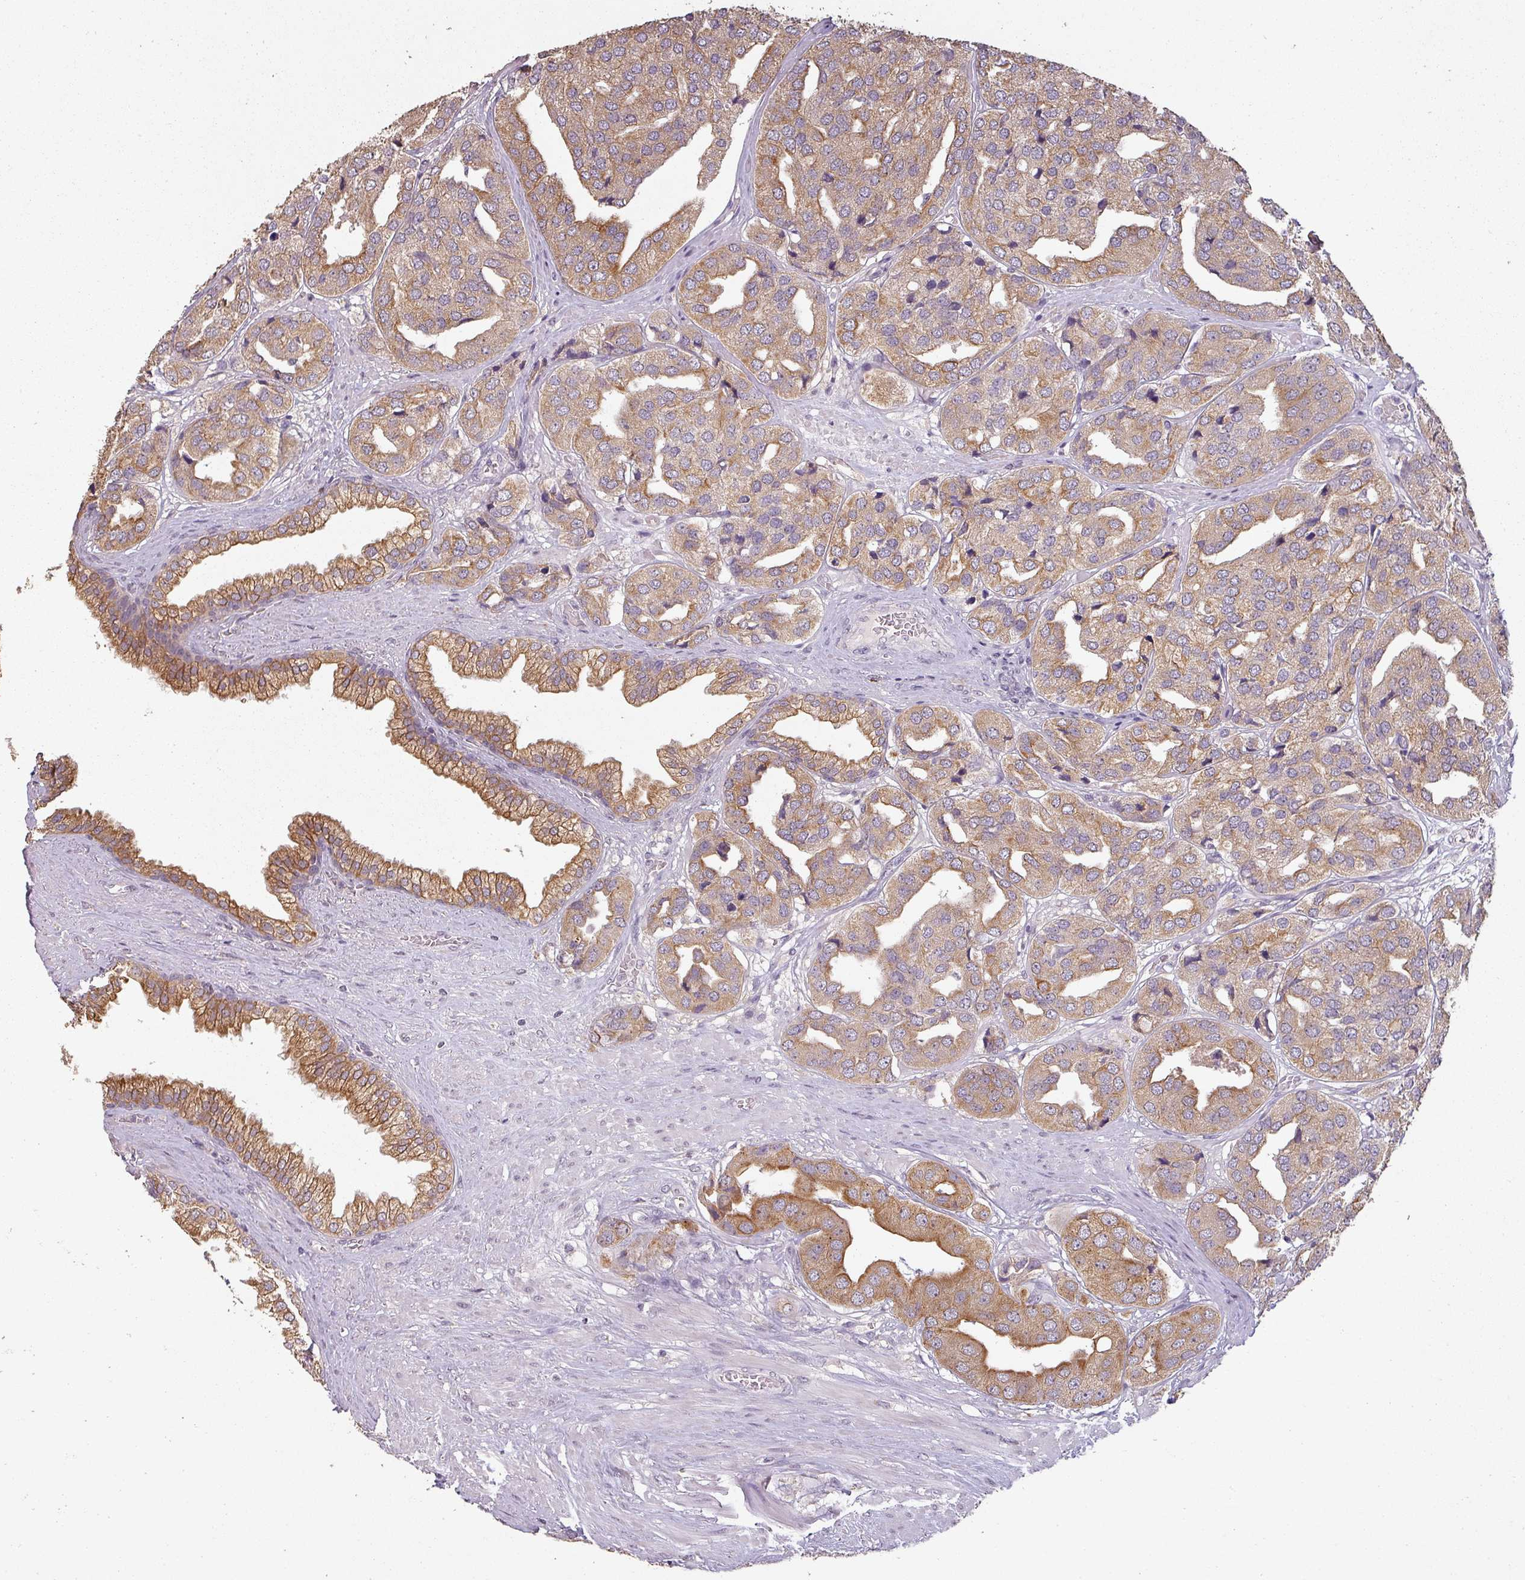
{"staining": {"intensity": "moderate", "quantity": ">75%", "location": "cytoplasmic/membranous"}, "tissue": "prostate cancer", "cell_type": "Tumor cells", "image_type": "cancer", "snomed": [{"axis": "morphology", "description": "Adenocarcinoma, High grade"}, {"axis": "topography", "description": "Prostate"}], "caption": "IHC photomicrograph of neoplastic tissue: human prostate cancer stained using immunohistochemistry reveals medium levels of moderate protein expression localized specifically in the cytoplasmic/membranous of tumor cells, appearing as a cytoplasmic/membranous brown color.", "gene": "LYPLA1", "patient": {"sex": "male", "age": 63}}